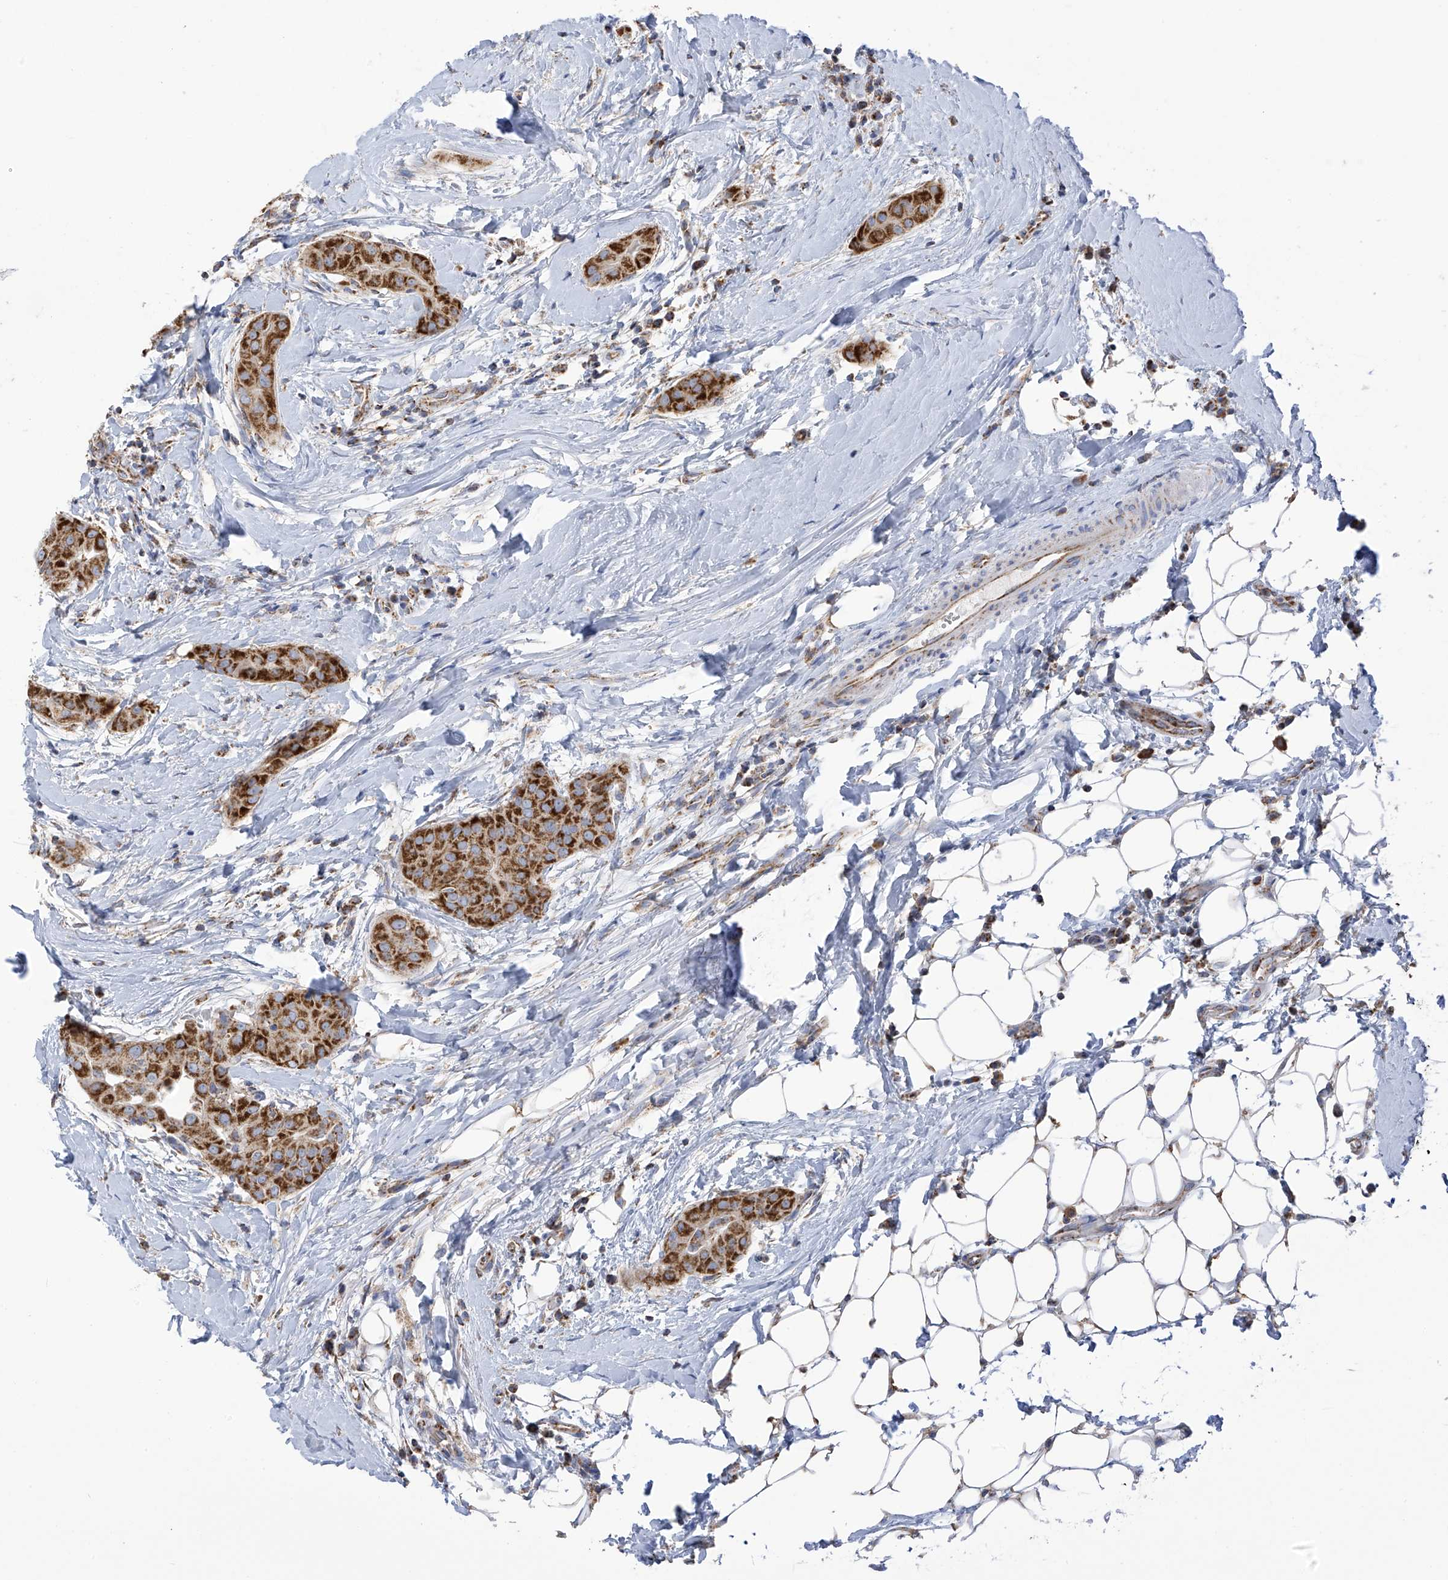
{"staining": {"intensity": "strong", "quantity": ">75%", "location": "nuclear"}, "tissue": "thyroid cancer", "cell_type": "Tumor cells", "image_type": "cancer", "snomed": [{"axis": "morphology", "description": "Papillary adenocarcinoma, NOS"}, {"axis": "topography", "description": "Thyroid gland"}], "caption": "Thyroid cancer (papillary adenocarcinoma) stained with immunohistochemistry demonstrates strong nuclear expression in about >75% of tumor cells. (Stains: DAB in brown, nuclei in blue, Microscopy: brightfield microscopy at high magnification).", "gene": "PNPT1", "patient": {"sex": "male", "age": 33}}